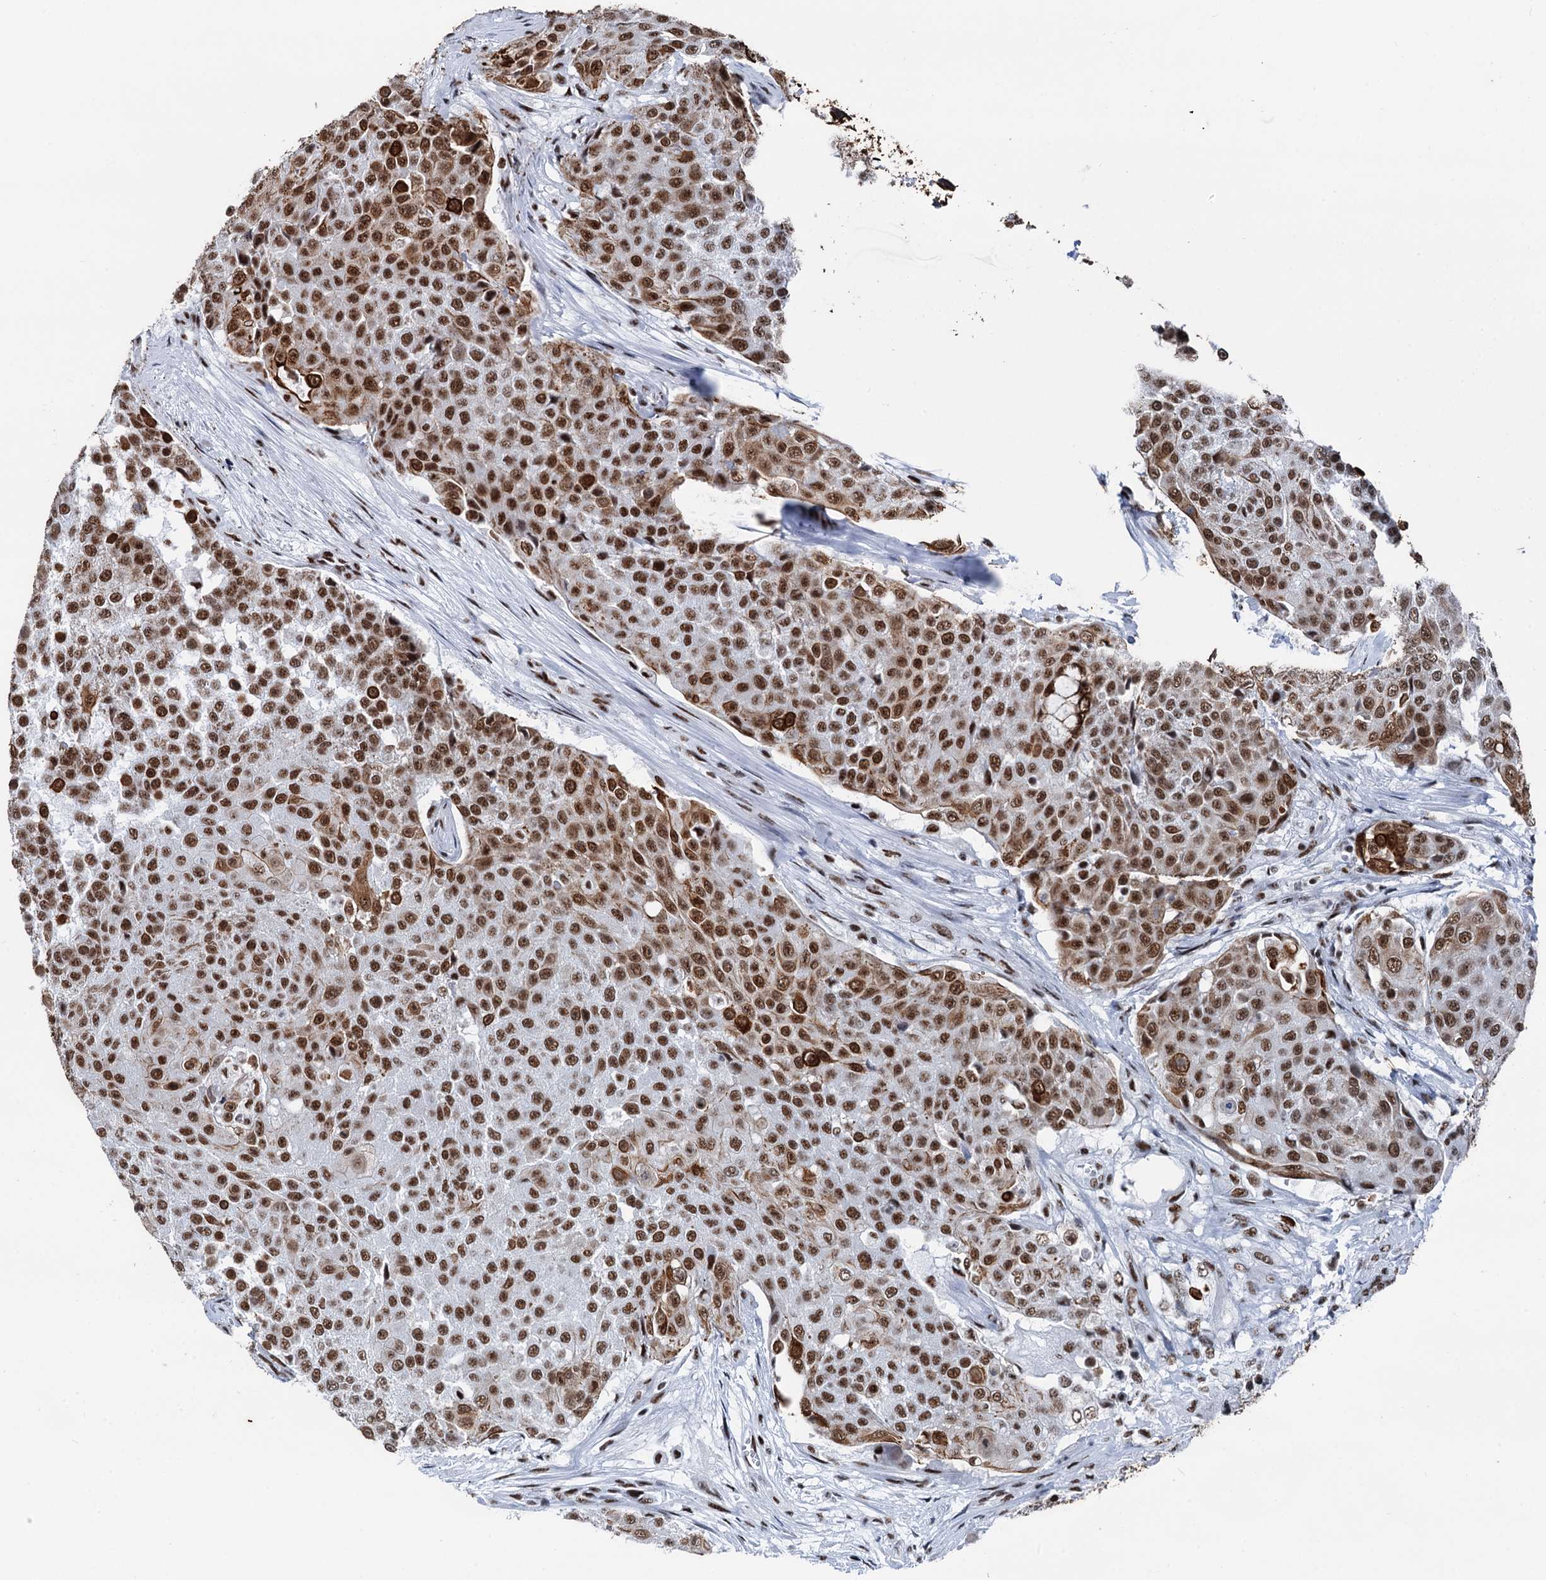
{"staining": {"intensity": "moderate", "quantity": ">75%", "location": "nuclear"}, "tissue": "urothelial cancer", "cell_type": "Tumor cells", "image_type": "cancer", "snomed": [{"axis": "morphology", "description": "Urothelial carcinoma, High grade"}, {"axis": "topography", "description": "Urinary bladder"}], "caption": "Immunohistochemical staining of human urothelial carcinoma (high-grade) exhibits moderate nuclear protein expression in about >75% of tumor cells. (Stains: DAB in brown, nuclei in blue, Microscopy: brightfield microscopy at high magnification).", "gene": "DDX23", "patient": {"sex": "female", "age": 63}}